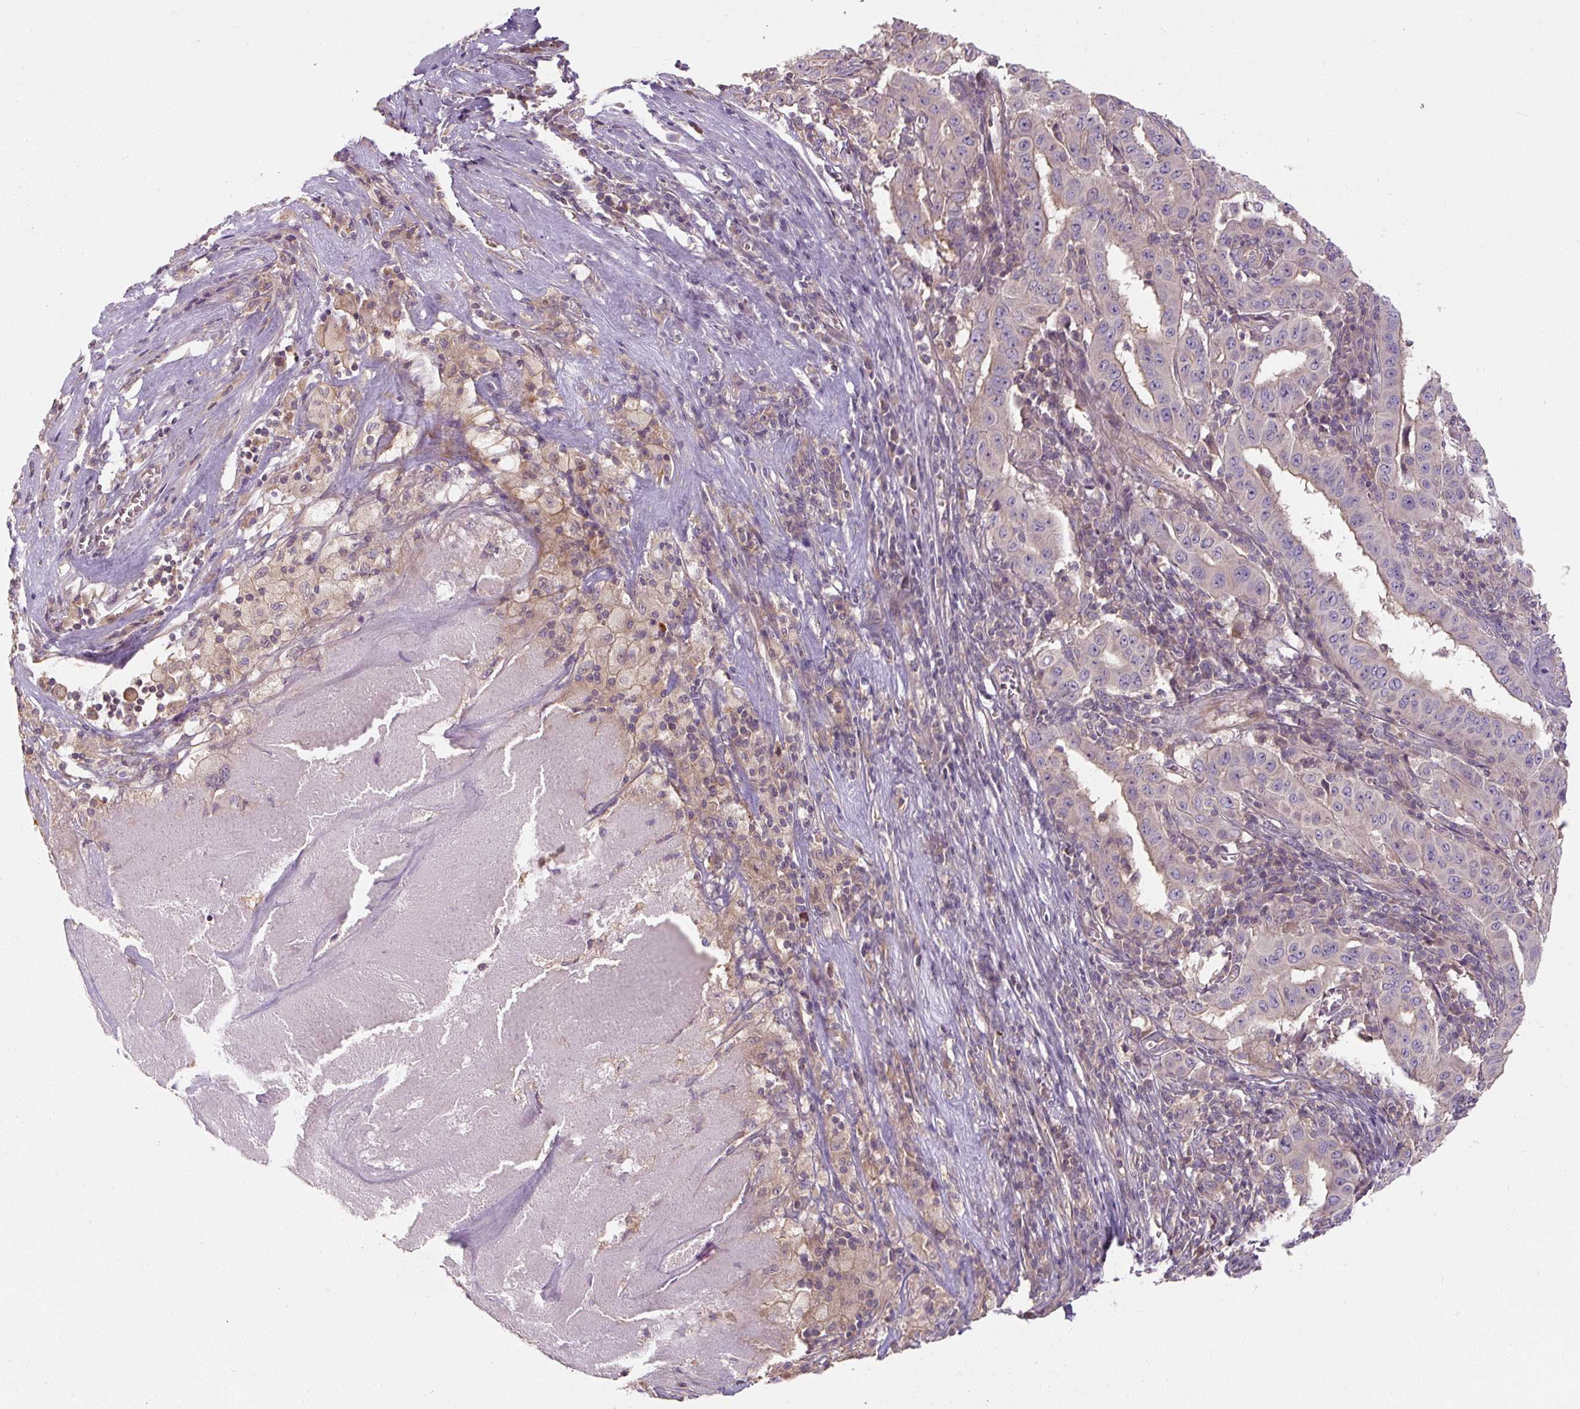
{"staining": {"intensity": "moderate", "quantity": "<25%", "location": "cytoplasmic/membranous"}, "tissue": "pancreatic cancer", "cell_type": "Tumor cells", "image_type": "cancer", "snomed": [{"axis": "morphology", "description": "Adenocarcinoma, NOS"}, {"axis": "topography", "description": "Pancreas"}], "caption": "High-power microscopy captured an immunohistochemistry (IHC) image of pancreatic adenocarcinoma, revealing moderate cytoplasmic/membranous staining in about <25% of tumor cells.", "gene": "RB1CC1", "patient": {"sex": "male", "age": 63}}